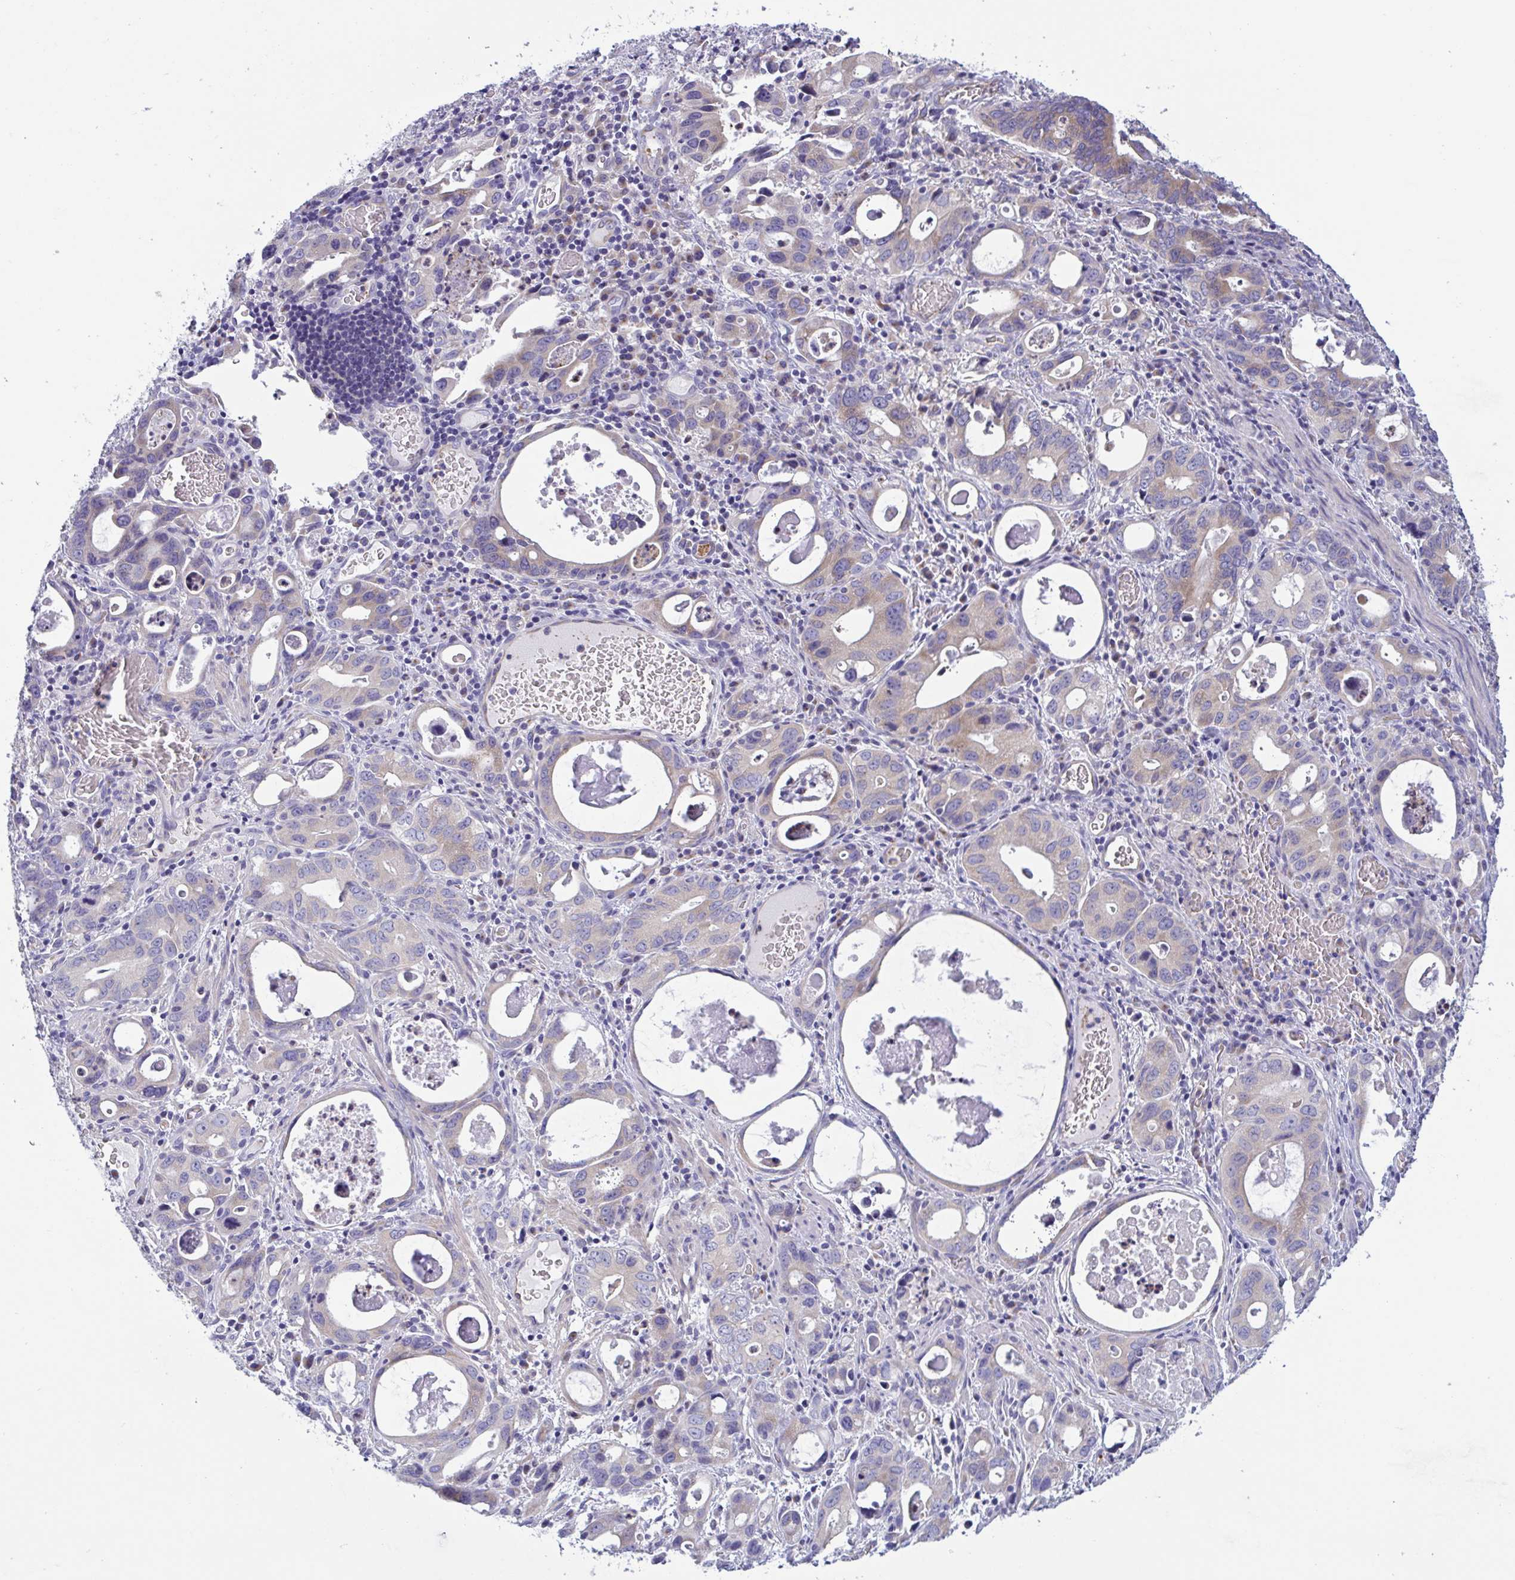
{"staining": {"intensity": "weak", "quantity": "25%-75%", "location": "cytoplasmic/membranous"}, "tissue": "stomach cancer", "cell_type": "Tumor cells", "image_type": "cancer", "snomed": [{"axis": "morphology", "description": "Adenocarcinoma, NOS"}, {"axis": "topography", "description": "Stomach, upper"}], "caption": "Stomach cancer tissue displays weak cytoplasmic/membranous expression in about 25%-75% of tumor cells, visualized by immunohistochemistry. The staining was performed using DAB (3,3'-diaminobenzidine) to visualize the protein expression in brown, while the nuclei were stained in blue with hematoxylin (Magnification: 20x).", "gene": "OXLD1", "patient": {"sex": "male", "age": 74}}